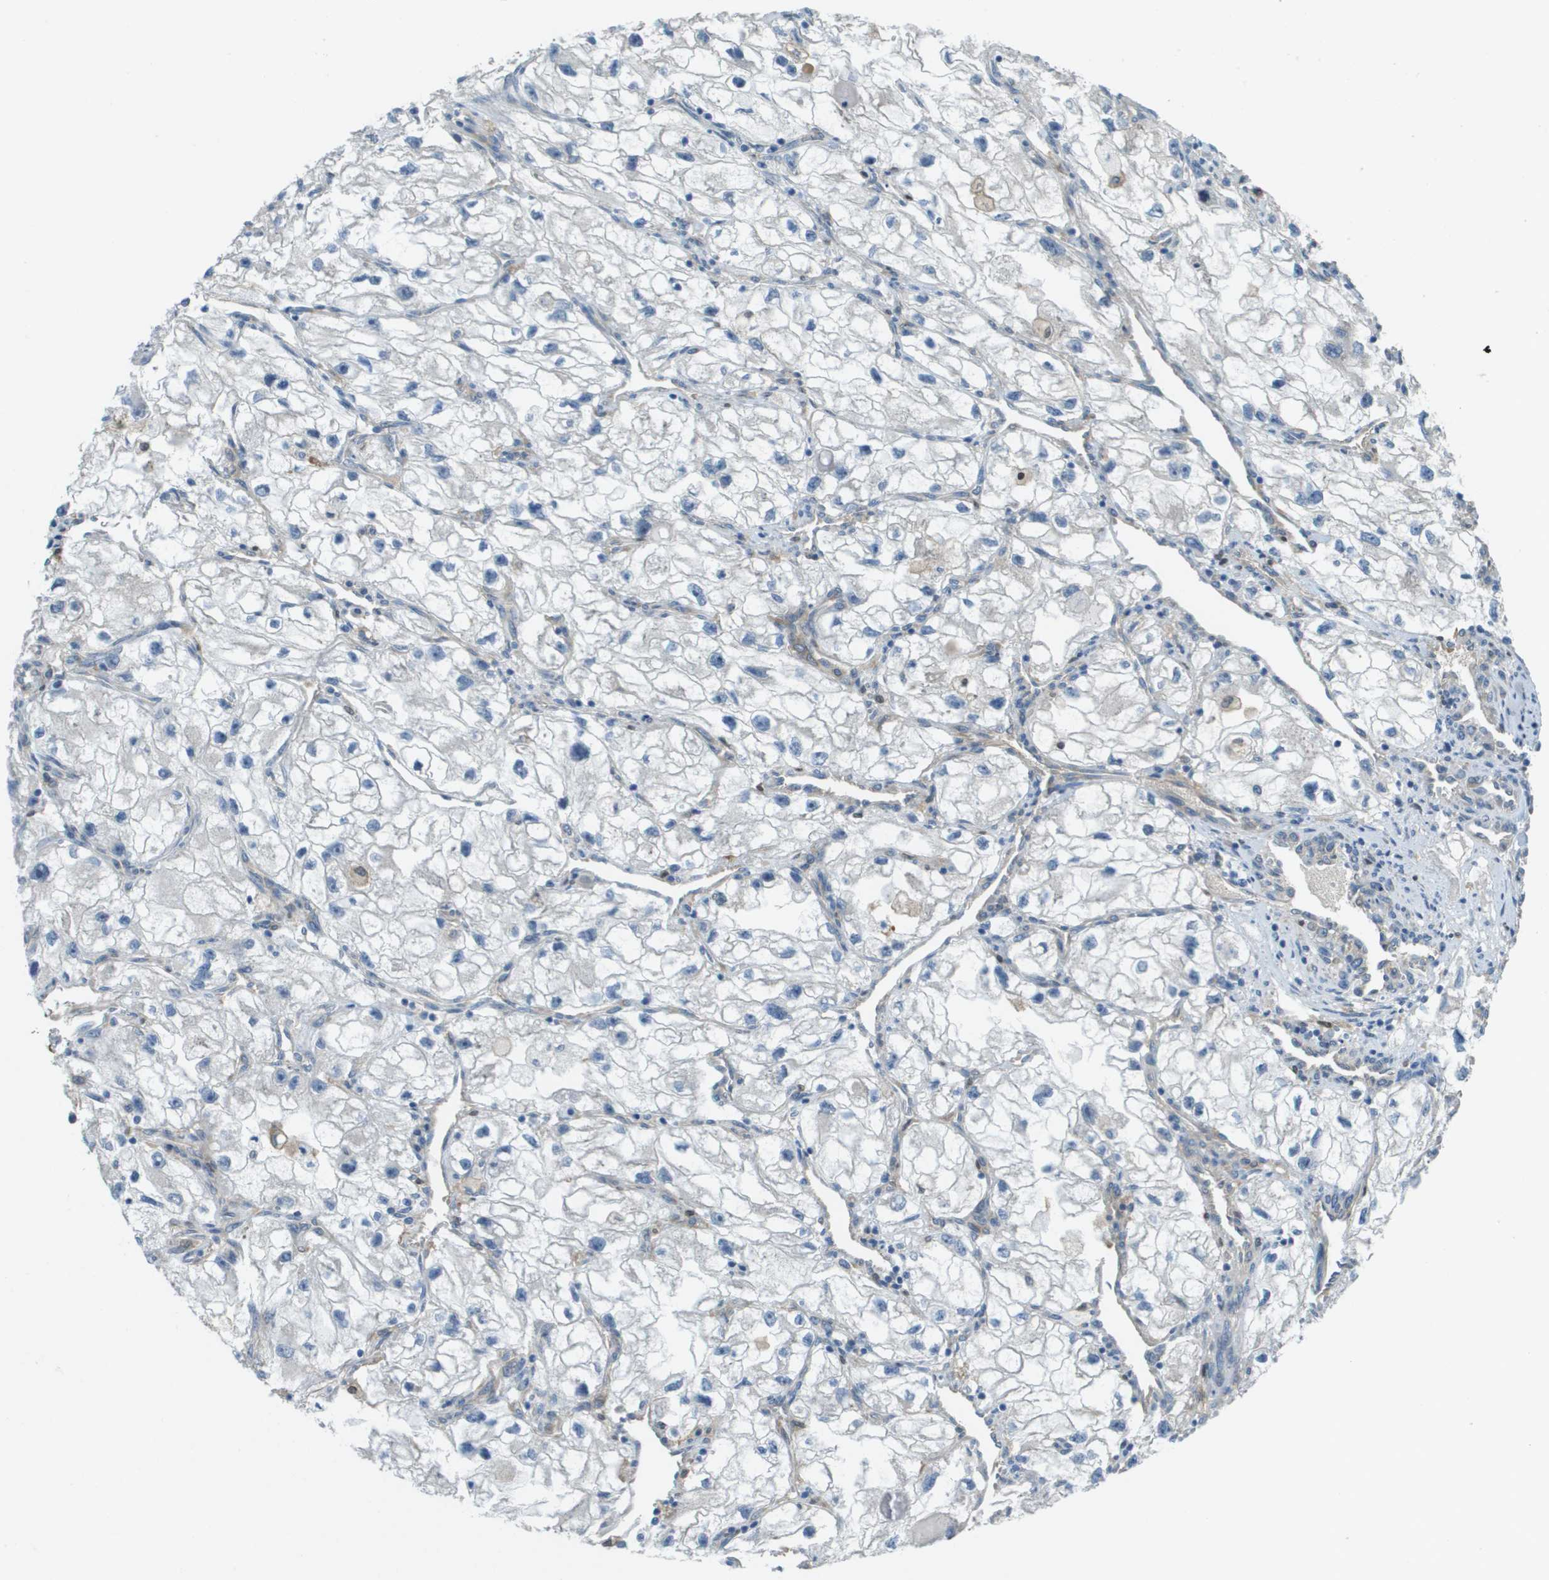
{"staining": {"intensity": "negative", "quantity": "none", "location": "none"}, "tissue": "renal cancer", "cell_type": "Tumor cells", "image_type": "cancer", "snomed": [{"axis": "morphology", "description": "Adenocarcinoma, NOS"}, {"axis": "topography", "description": "Kidney"}], "caption": "High power microscopy micrograph of an immunohistochemistry (IHC) micrograph of renal cancer (adenocarcinoma), revealing no significant staining in tumor cells. (DAB (3,3'-diaminobenzidine) immunohistochemistry (IHC) visualized using brightfield microscopy, high magnification).", "gene": "CORO1B", "patient": {"sex": "female", "age": 70}}